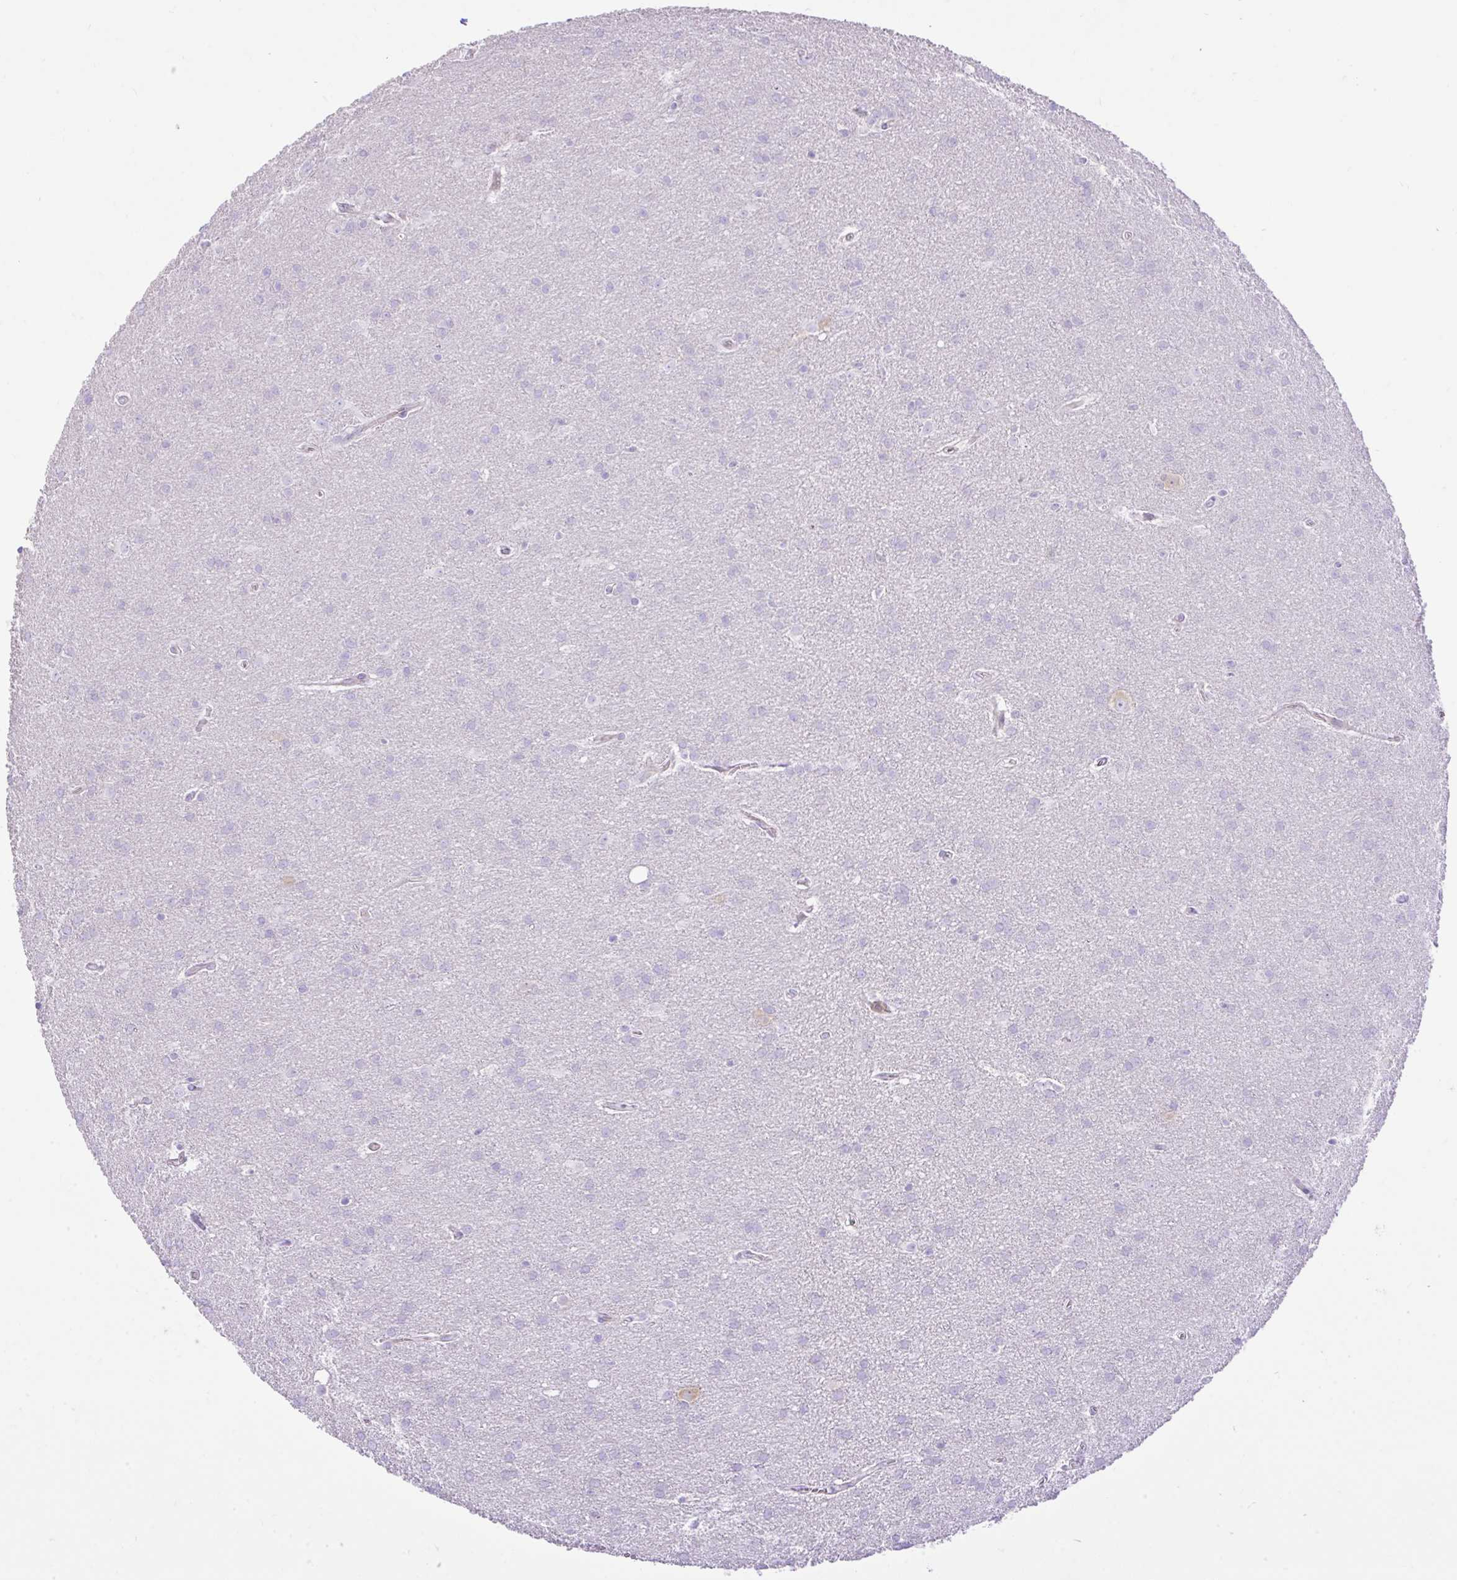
{"staining": {"intensity": "negative", "quantity": "none", "location": "none"}, "tissue": "glioma", "cell_type": "Tumor cells", "image_type": "cancer", "snomed": [{"axis": "morphology", "description": "Glioma, malignant, Low grade"}, {"axis": "topography", "description": "Brain"}], "caption": "High magnification brightfield microscopy of low-grade glioma (malignant) stained with DAB (3,3'-diaminobenzidine) (brown) and counterstained with hematoxylin (blue): tumor cells show no significant positivity.", "gene": "EEF1A2", "patient": {"sex": "female", "age": 32}}